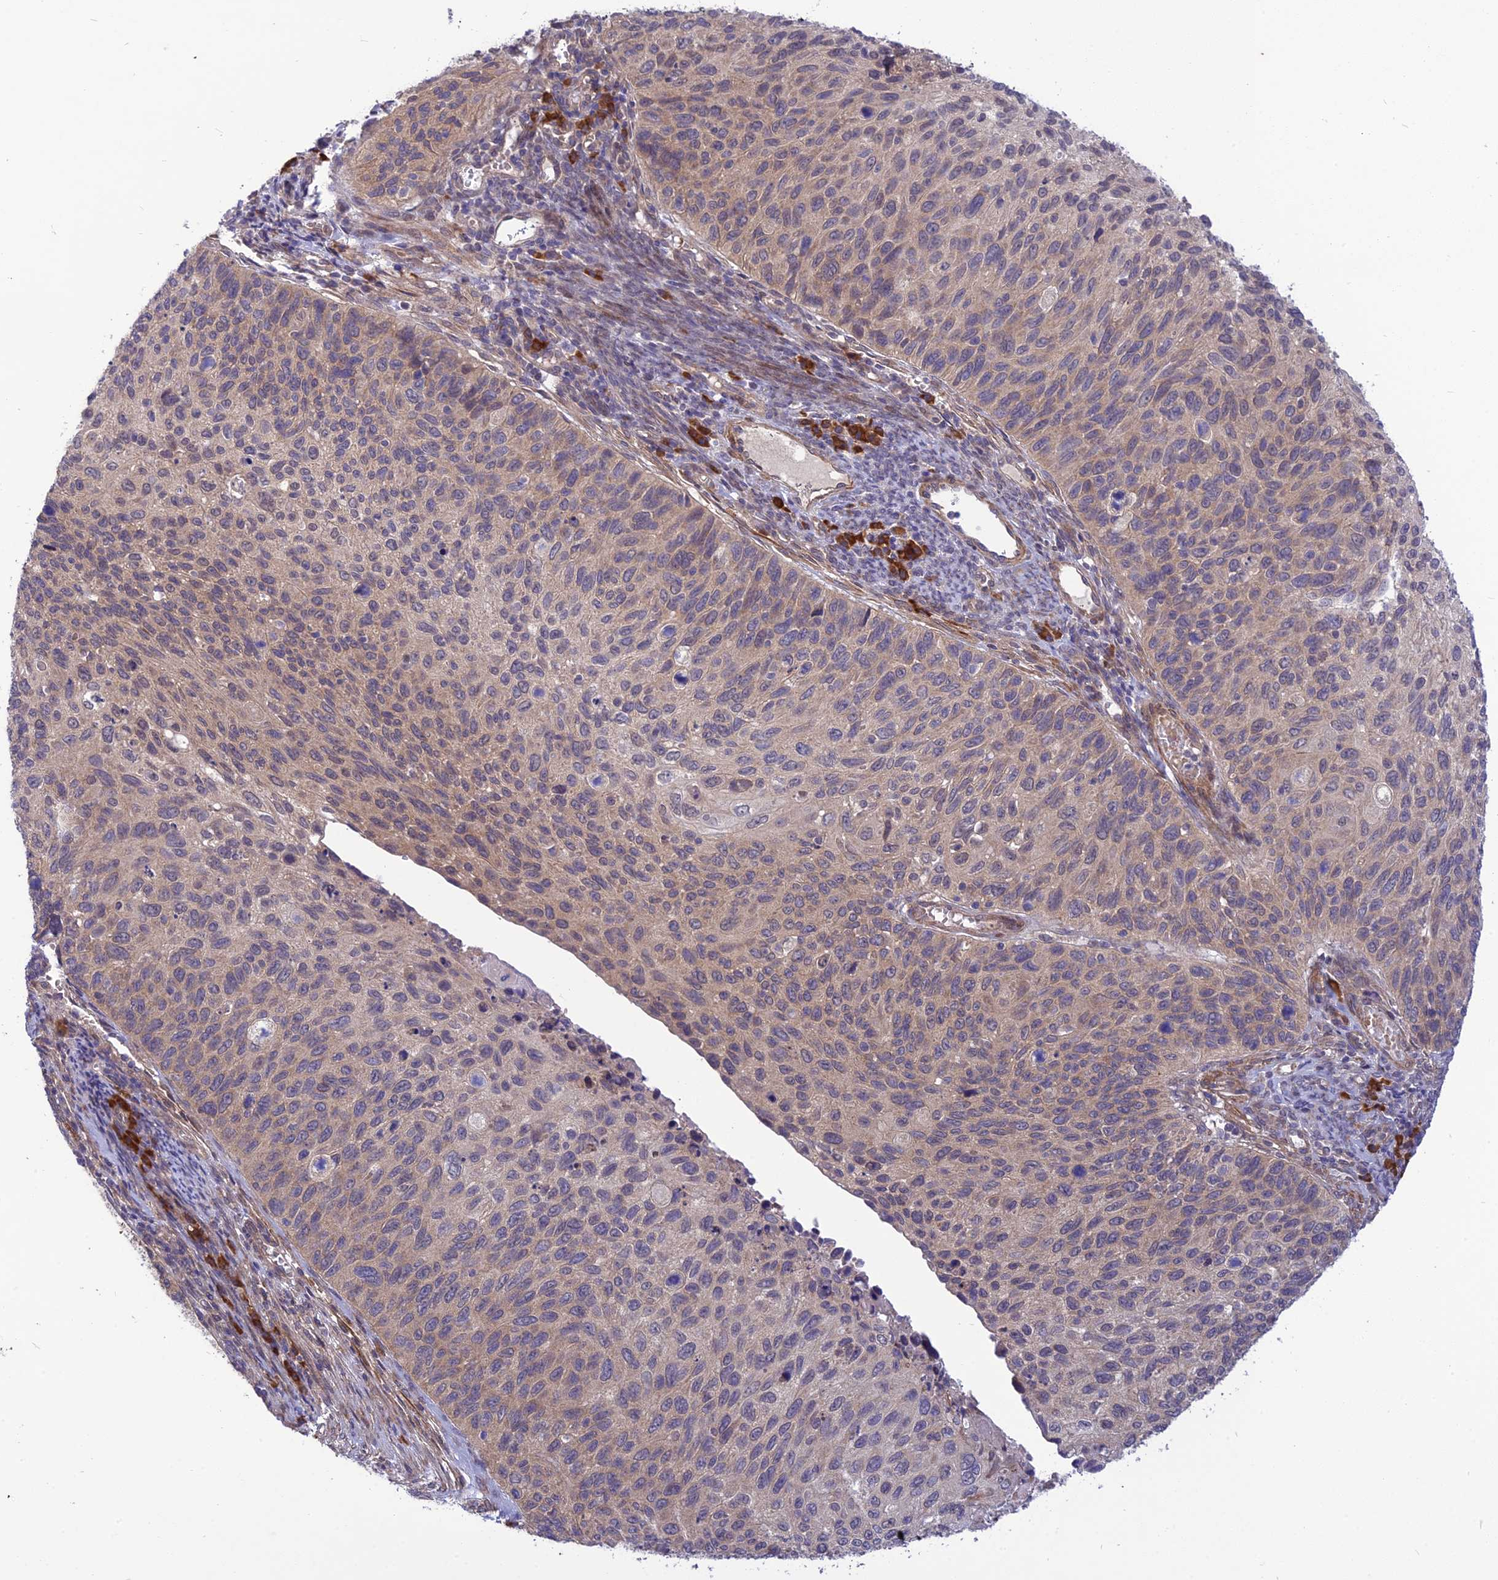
{"staining": {"intensity": "weak", "quantity": "25%-75%", "location": "cytoplasmic/membranous"}, "tissue": "cervical cancer", "cell_type": "Tumor cells", "image_type": "cancer", "snomed": [{"axis": "morphology", "description": "Squamous cell carcinoma, NOS"}, {"axis": "topography", "description": "Cervix"}], "caption": "This is an image of immunohistochemistry (IHC) staining of cervical cancer, which shows weak staining in the cytoplasmic/membranous of tumor cells.", "gene": "UROS", "patient": {"sex": "female", "age": 70}}